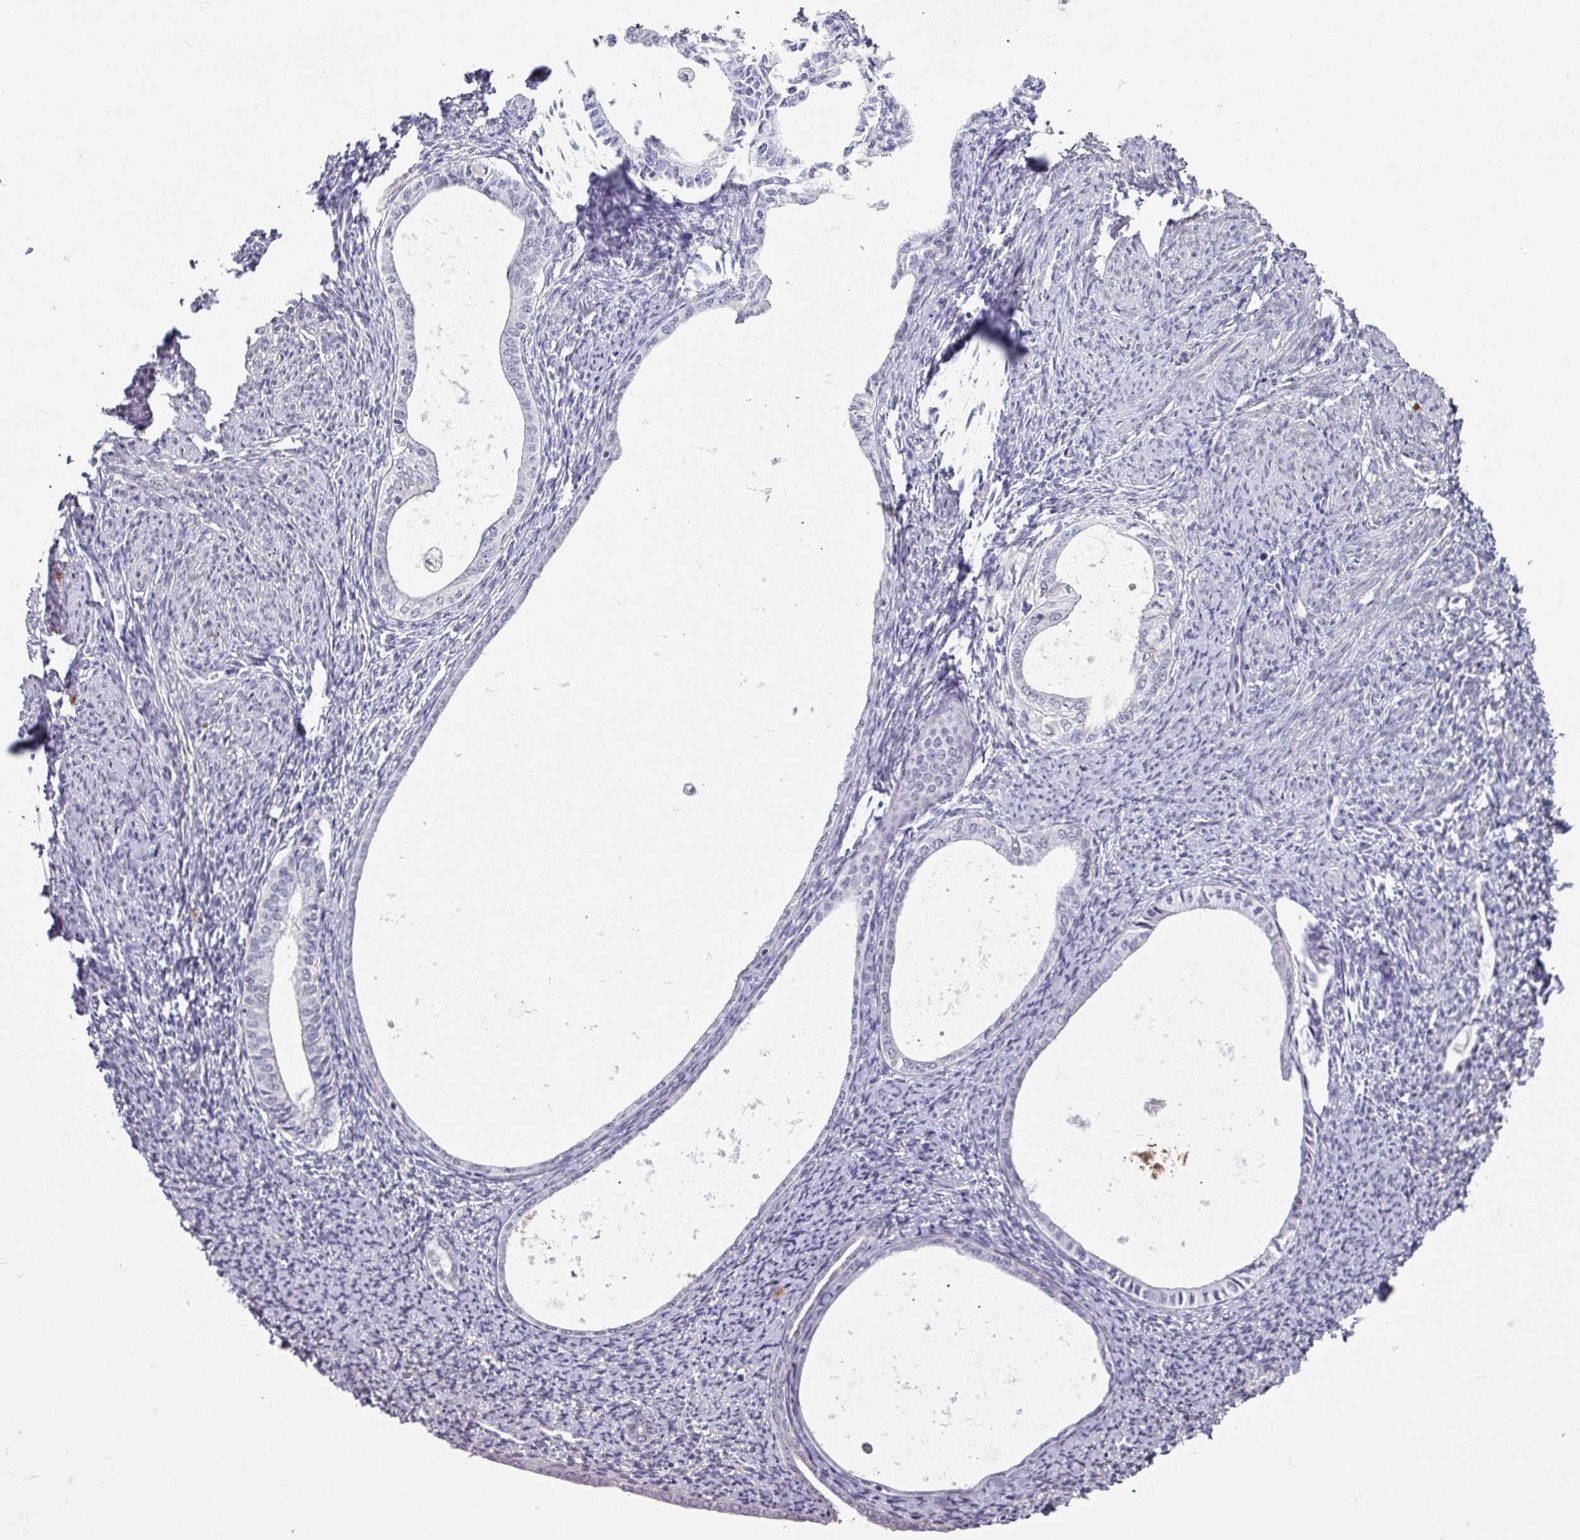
{"staining": {"intensity": "negative", "quantity": "none", "location": "none"}, "tissue": "endometrium", "cell_type": "Cells in endometrial stroma", "image_type": "normal", "snomed": [{"axis": "morphology", "description": "Normal tissue, NOS"}, {"axis": "topography", "description": "Endometrium"}], "caption": "The image shows no significant positivity in cells in endometrial stroma of endometrium.", "gene": "MAGEC3", "patient": {"sex": "female", "age": 63}}